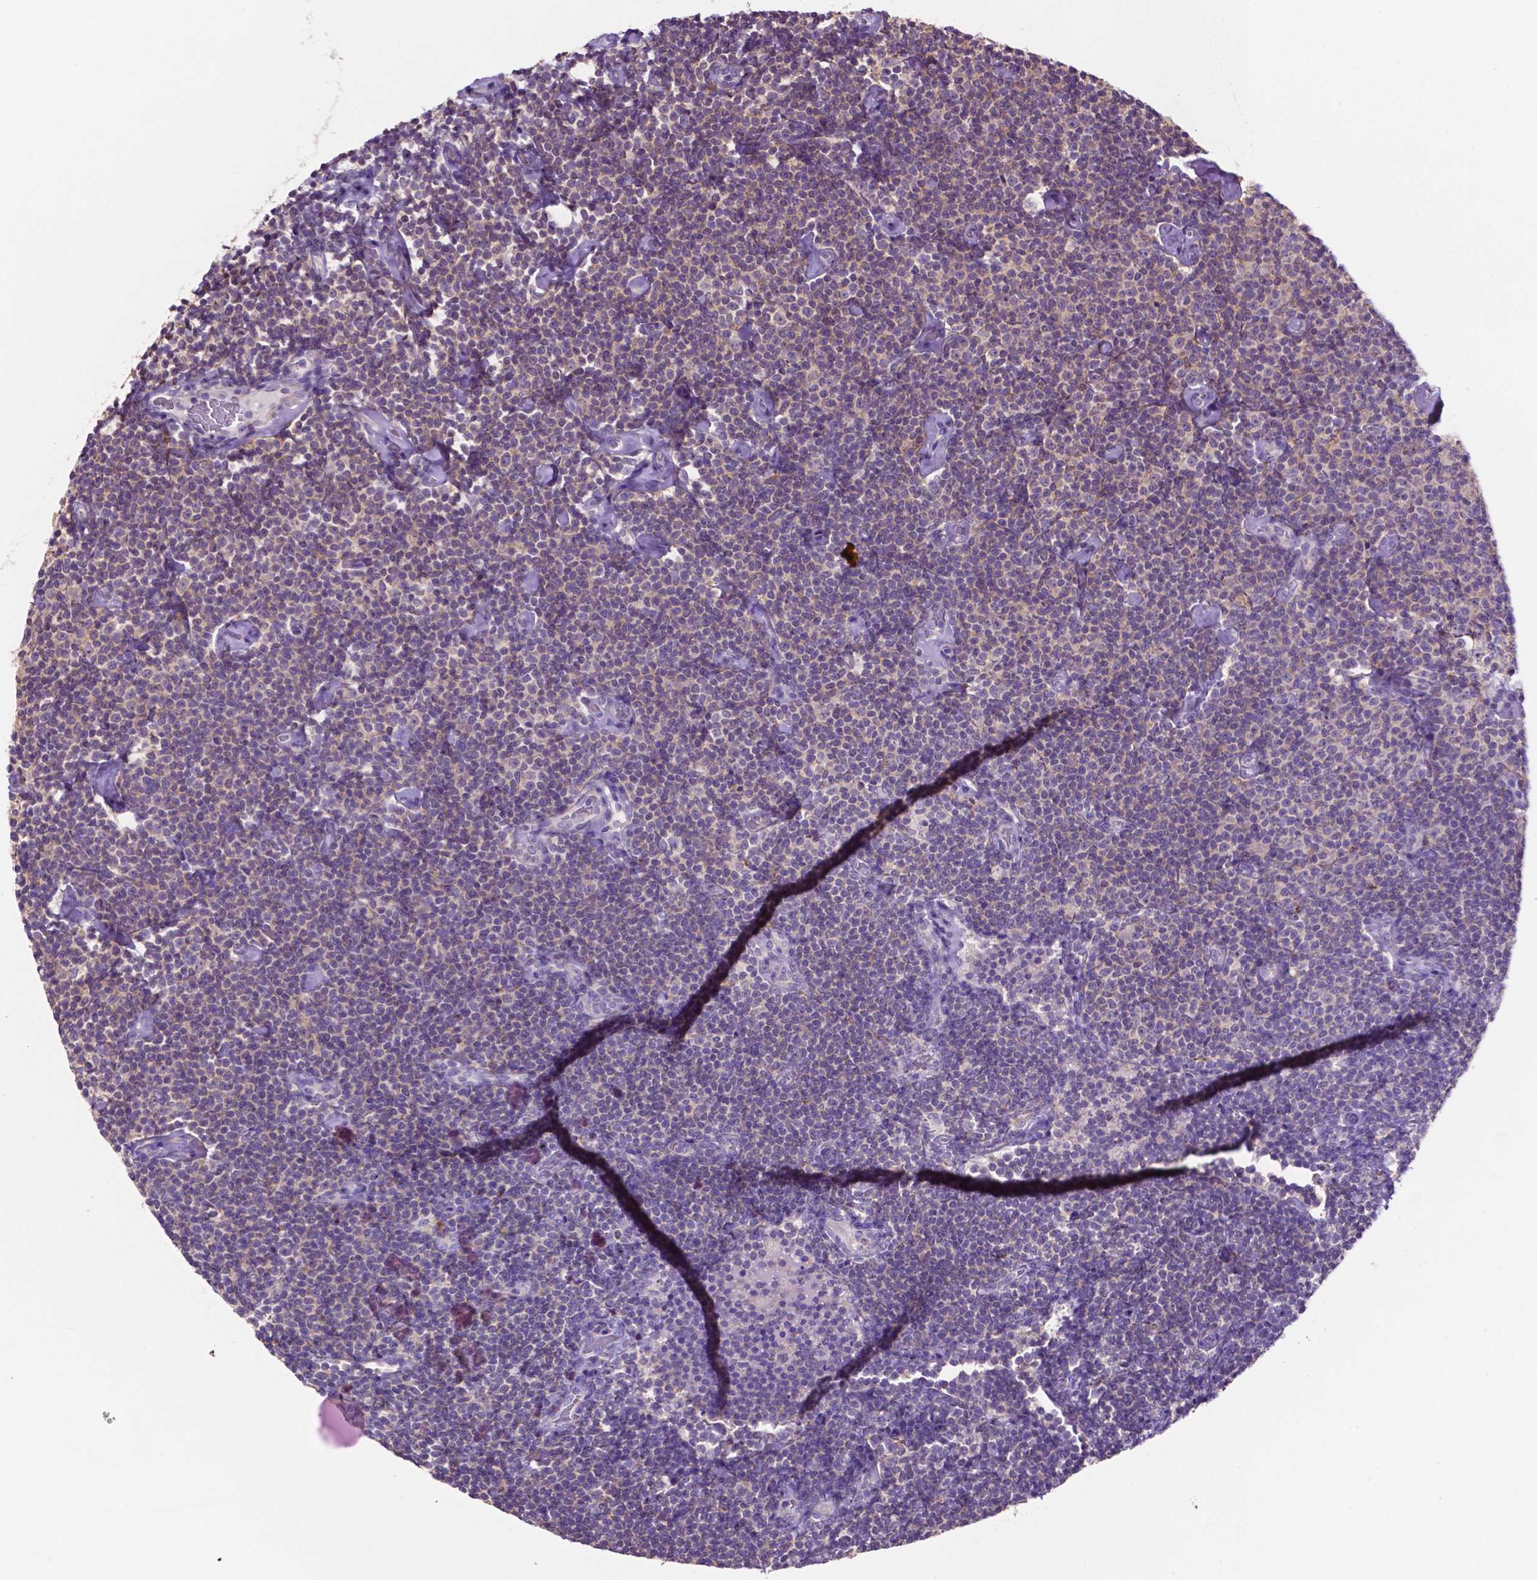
{"staining": {"intensity": "negative", "quantity": "none", "location": "none"}, "tissue": "lymphoma", "cell_type": "Tumor cells", "image_type": "cancer", "snomed": [{"axis": "morphology", "description": "Malignant lymphoma, non-Hodgkin's type, Low grade"}, {"axis": "topography", "description": "Lymph node"}], "caption": "A micrograph of human lymphoma is negative for staining in tumor cells. (Brightfield microscopy of DAB IHC at high magnification).", "gene": "PRPS2", "patient": {"sex": "male", "age": 81}}